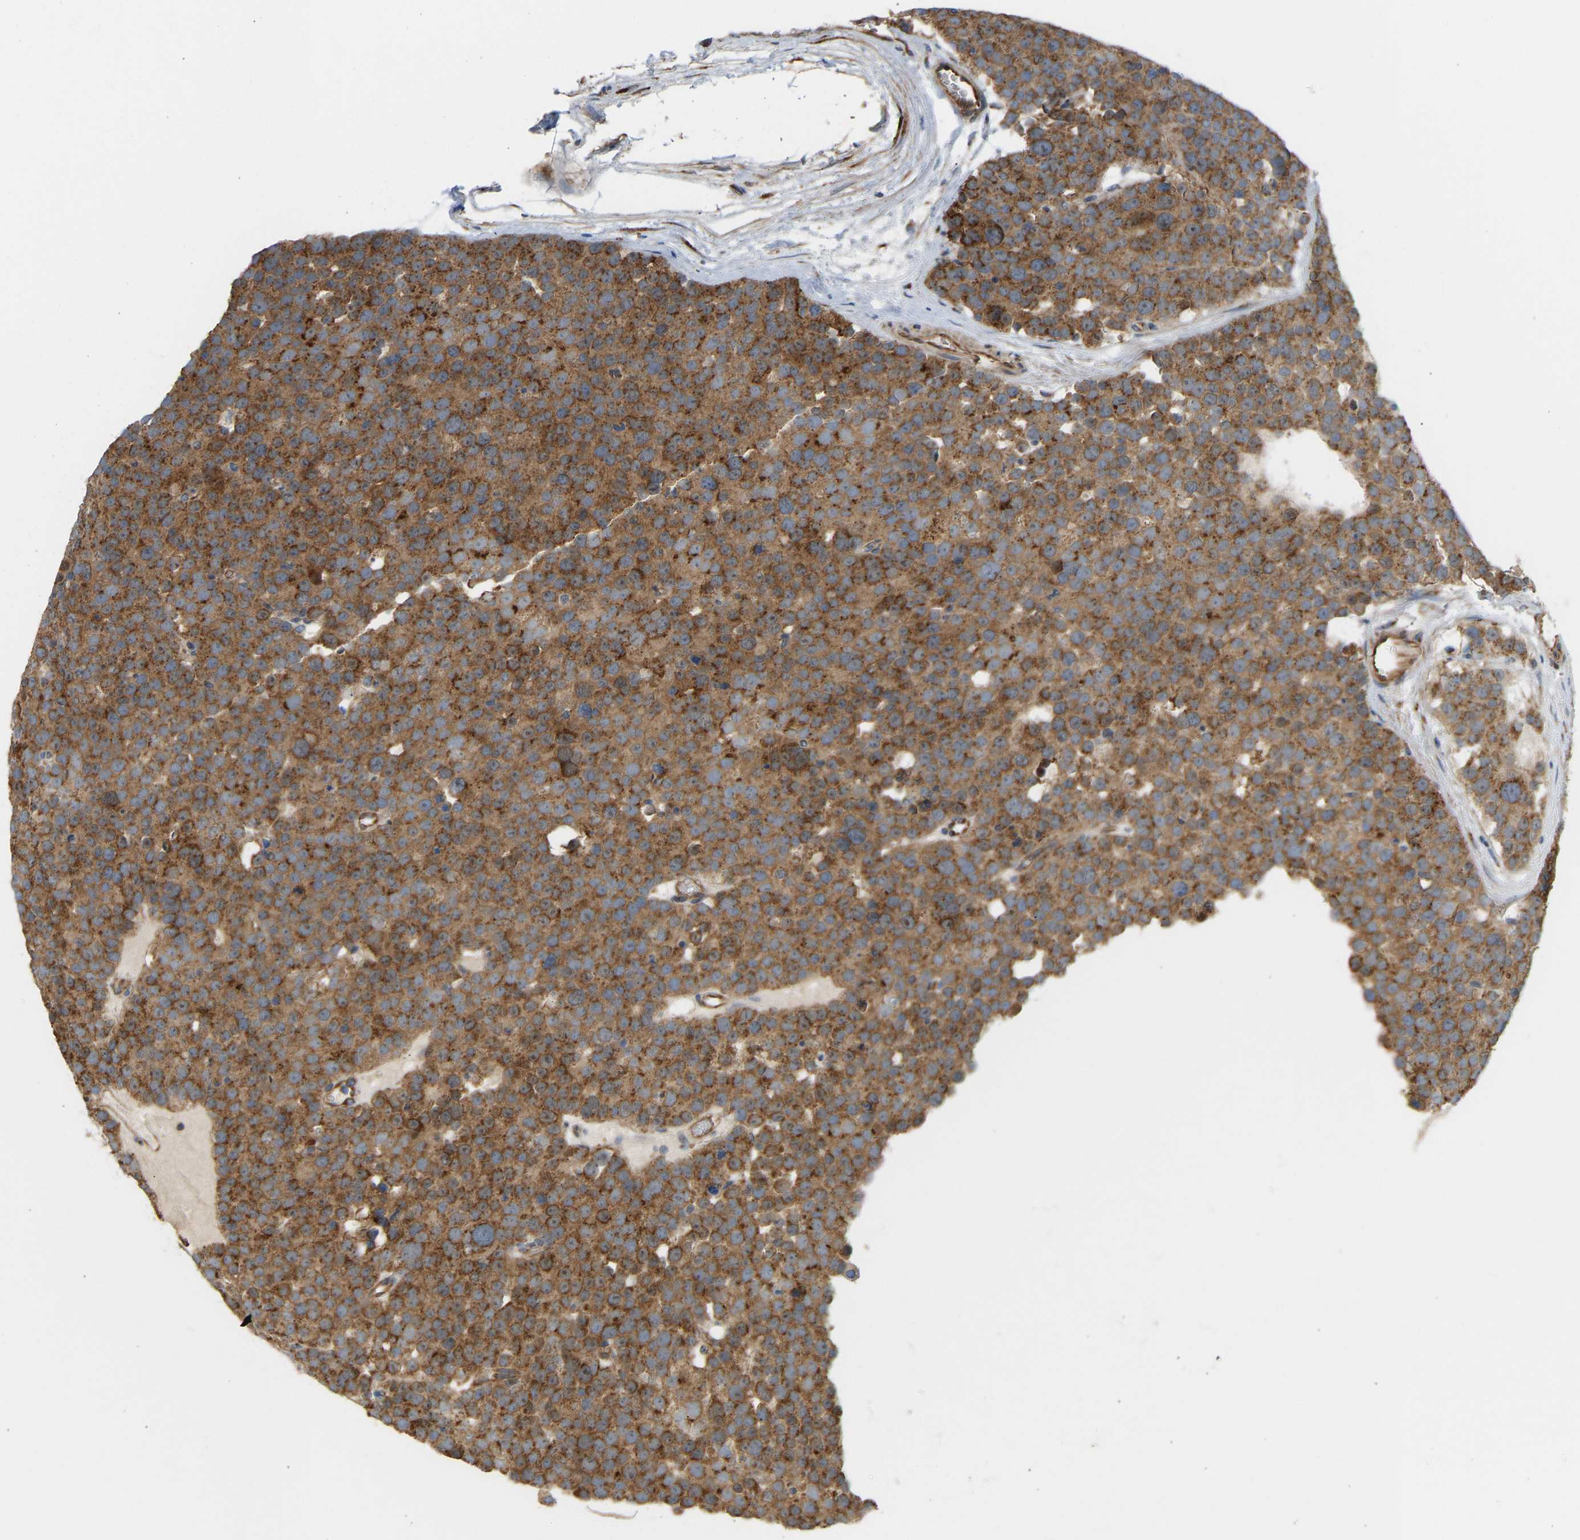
{"staining": {"intensity": "strong", "quantity": ">75%", "location": "cytoplasmic/membranous"}, "tissue": "testis cancer", "cell_type": "Tumor cells", "image_type": "cancer", "snomed": [{"axis": "morphology", "description": "Seminoma, NOS"}, {"axis": "topography", "description": "Testis"}], "caption": "Protein staining of seminoma (testis) tissue exhibits strong cytoplasmic/membranous expression in approximately >75% of tumor cells.", "gene": "YIPF2", "patient": {"sex": "male", "age": 71}}